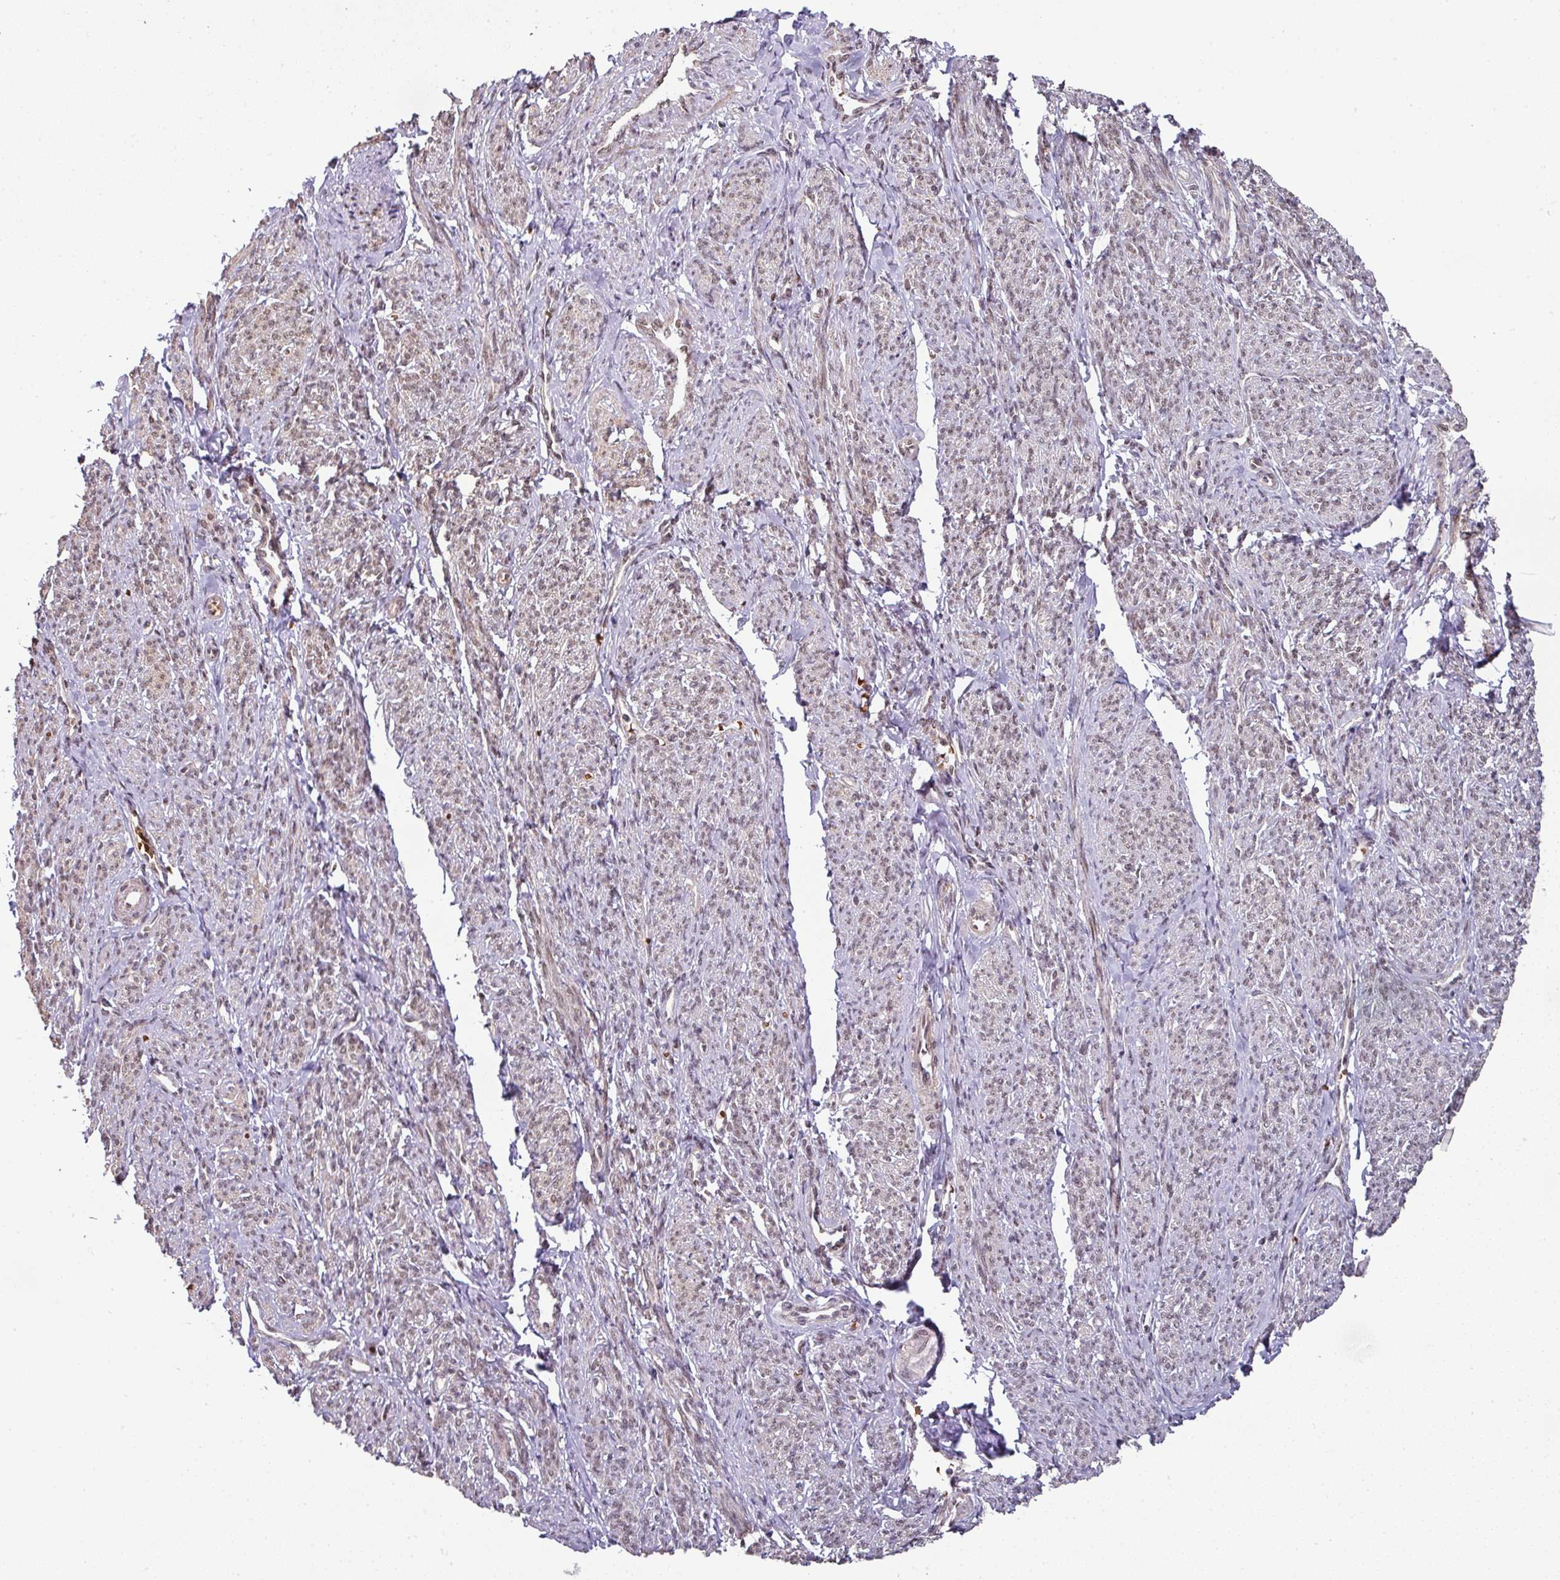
{"staining": {"intensity": "moderate", "quantity": "25%-75%", "location": "nuclear"}, "tissue": "smooth muscle", "cell_type": "Smooth muscle cells", "image_type": "normal", "snomed": [{"axis": "morphology", "description": "Normal tissue, NOS"}, {"axis": "topography", "description": "Smooth muscle"}], "caption": "This image reveals unremarkable smooth muscle stained with IHC to label a protein in brown. The nuclear of smooth muscle cells show moderate positivity for the protein. Nuclei are counter-stained blue.", "gene": "NCOA5", "patient": {"sex": "female", "age": 65}}